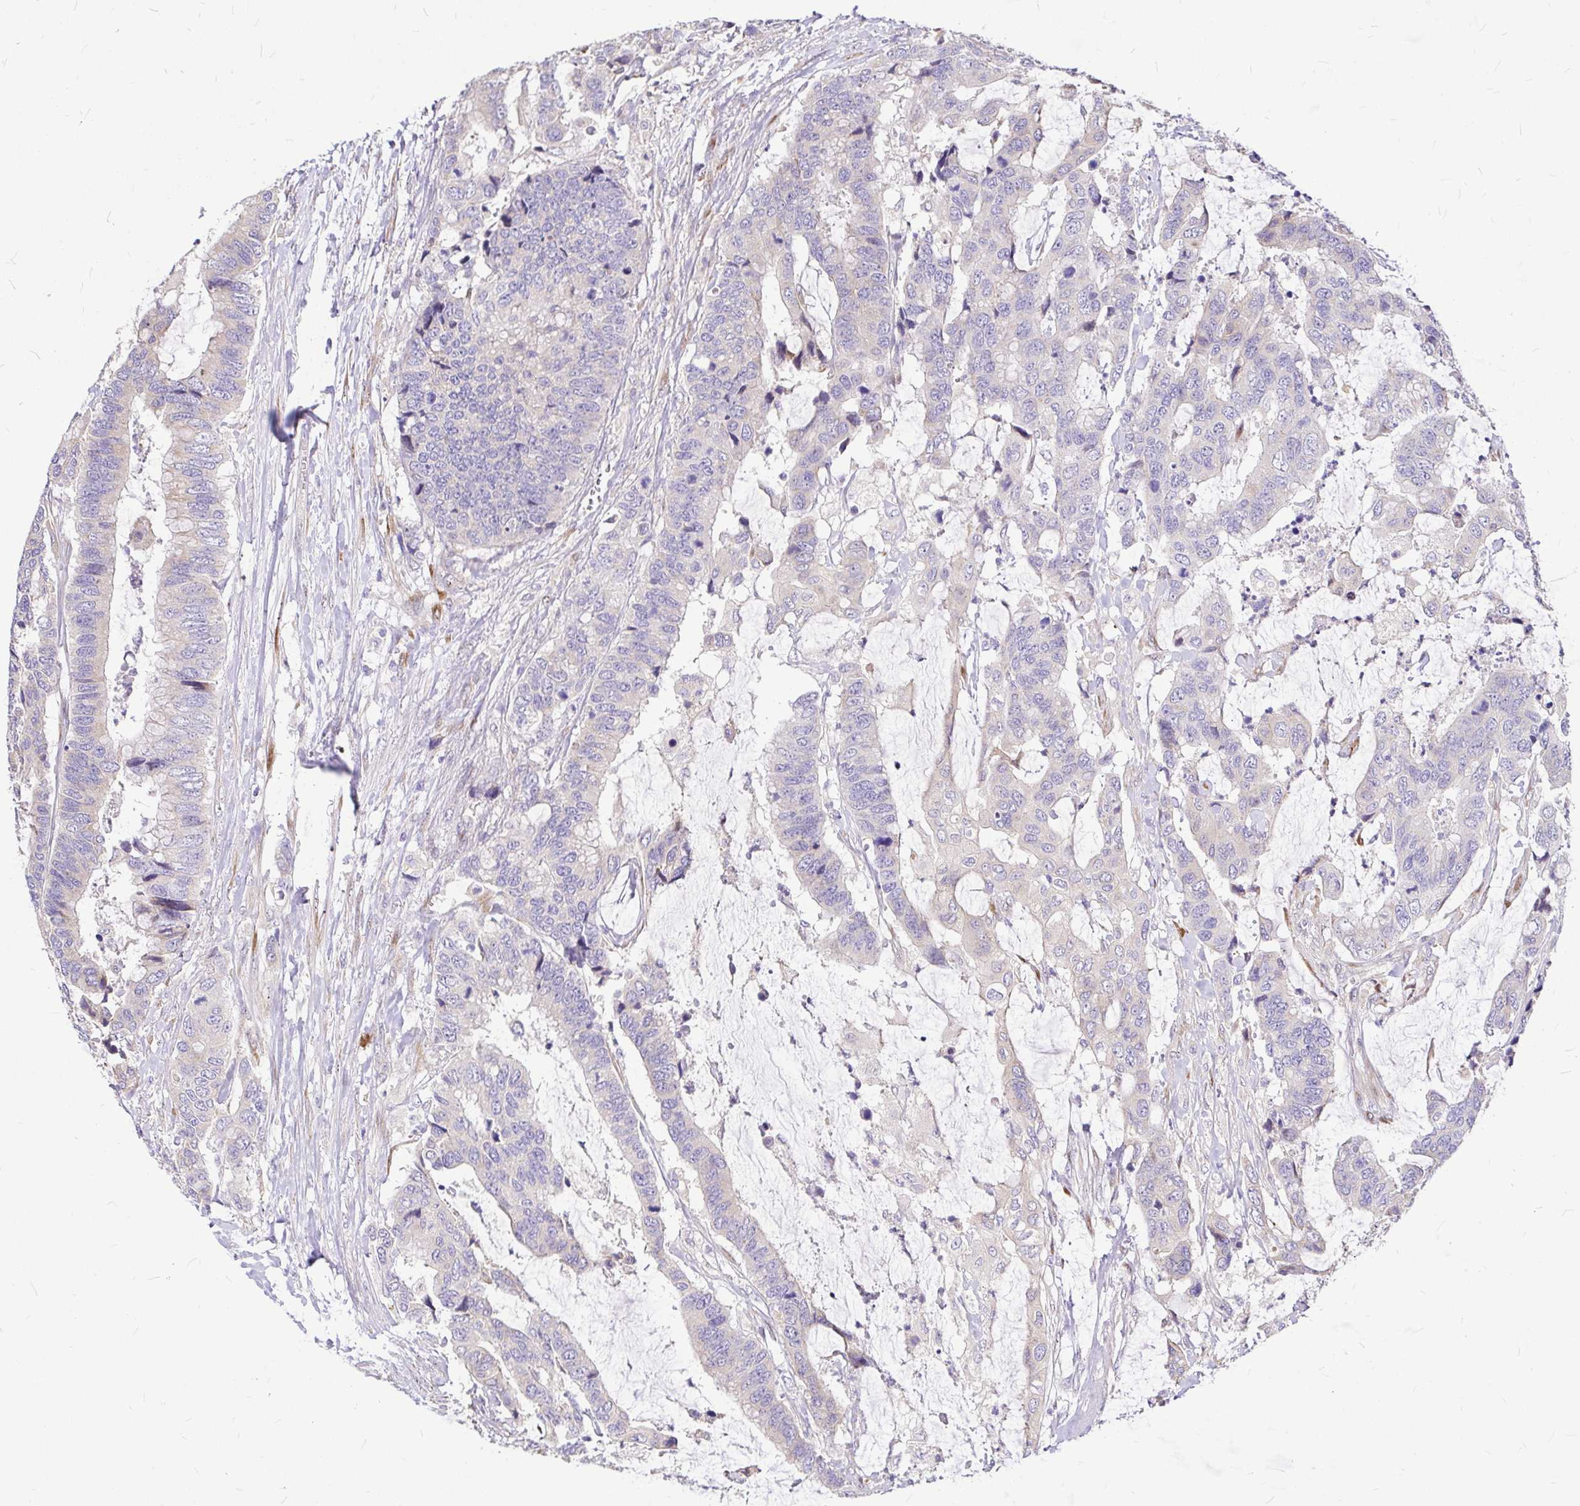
{"staining": {"intensity": "negative", "quantity": "none", "location": "none"}, "tissue": "colorectal cancer", "cell_type": "Tumor cells", "image_type": "cancer", "snomed": [{"axis": "morphology", "description": "Adenocarcinoma, NOS"}, {"axis": "topography", "description": "Rectum"}], "caption": "Photomicrograph shows no significant protein staining in tumor cells of colorectal adenocarcinoma.", "gene": "GABBR2", "patient": {"sex": "female", "age": 59}}